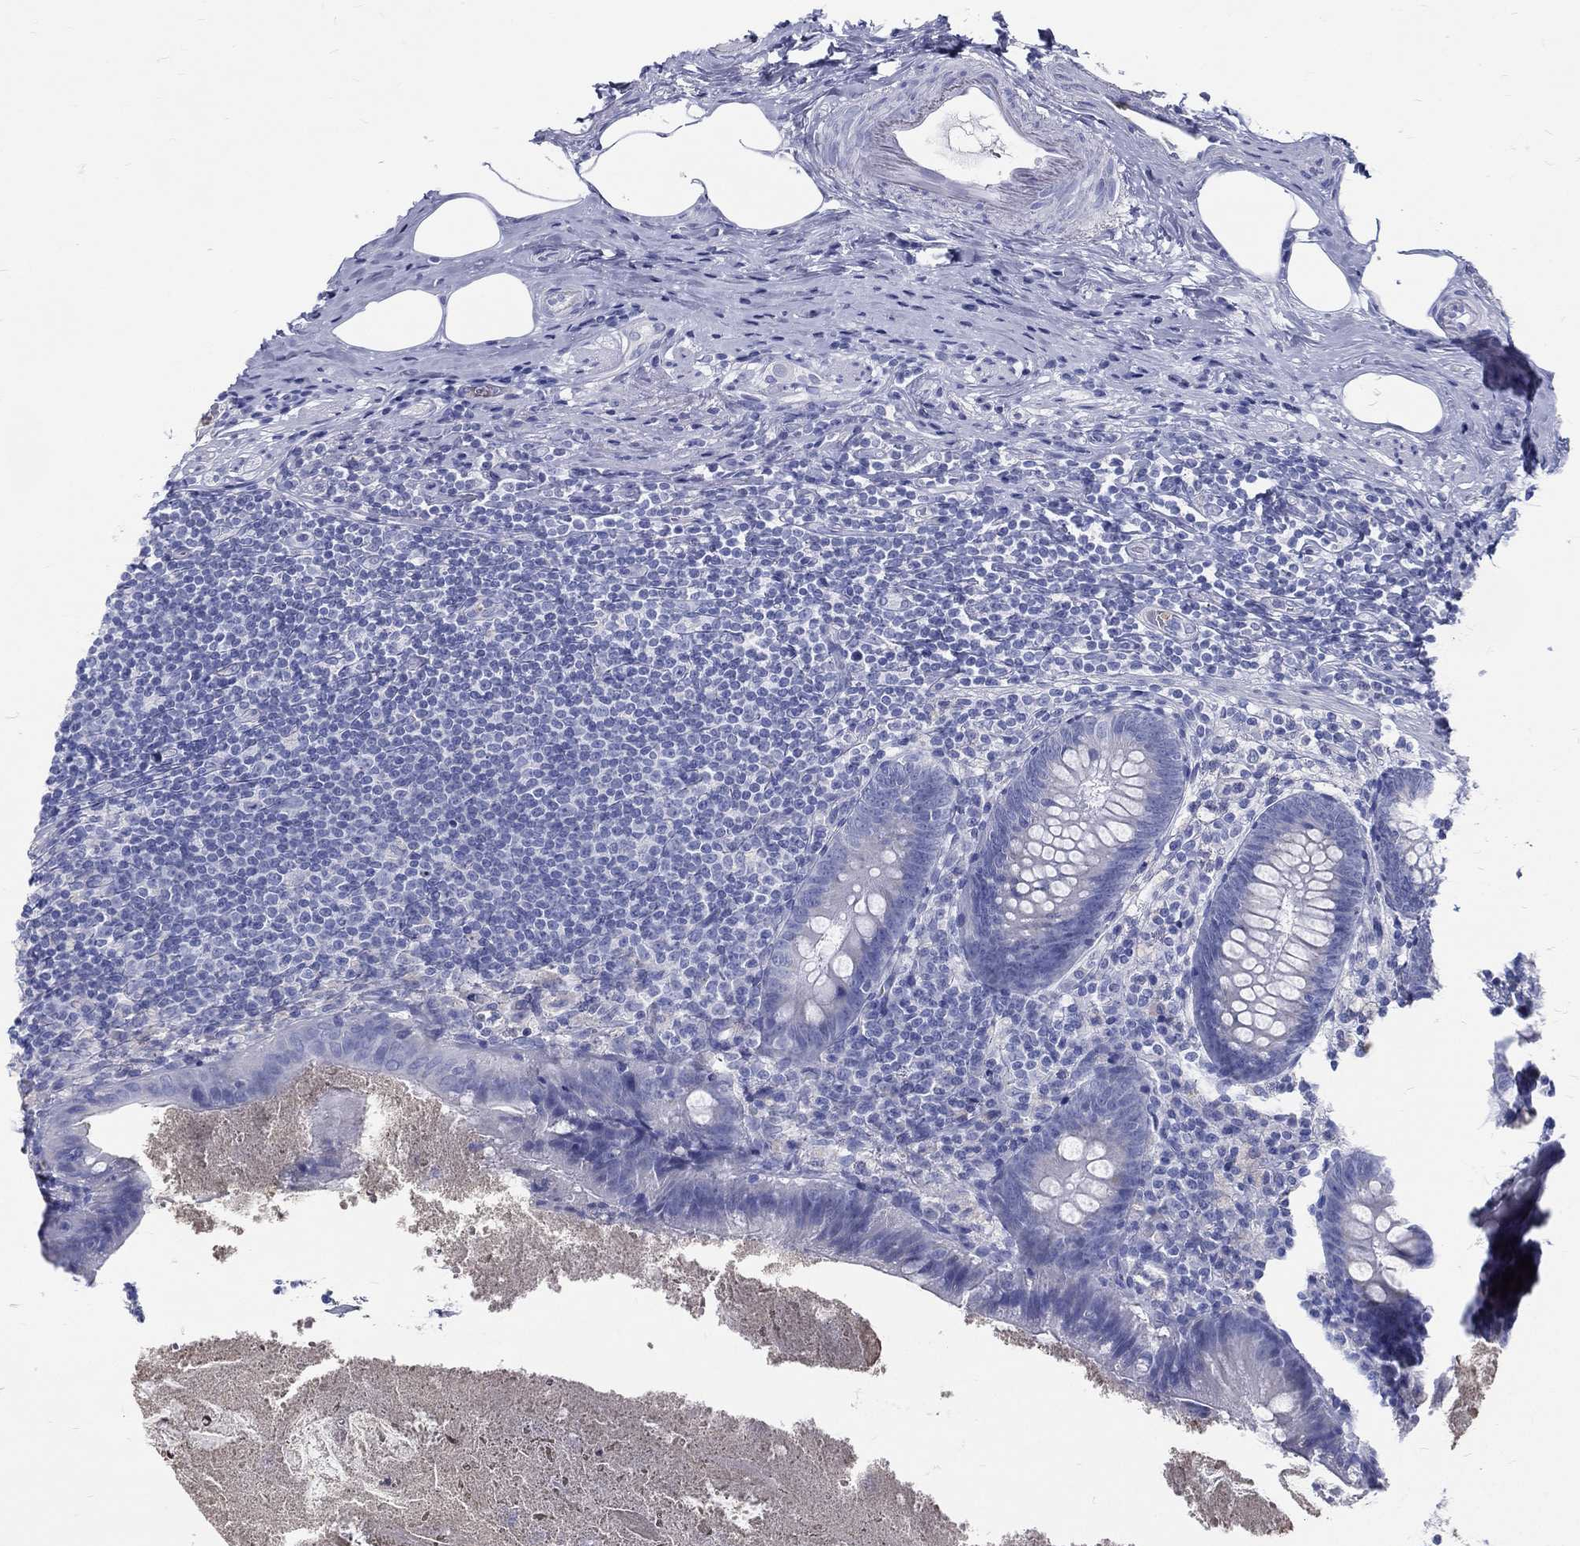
{"staining": {"intensity": "negative", "quantity": "none", "location": "none"}, "tissue": "appendix", "cell_type": "Glandular cells", "image_type": "normal", "snomed": [{"axis": "morphology", "description": "Normal tissue, NOS"}, {"axis": "topography", "description": "Appendix"}], "caption": "Glandular cells show no significant positivity in unremarkable appendix. The staining was performed using DAB (3,3'-diaminobenzidine) to visualize the protein expression in brown, while the nuclei were stained in blue with hematoxylin (Magnification: 20x).", "gene": "DEFB121", "patient": {"sex": "male", "age": 47}}